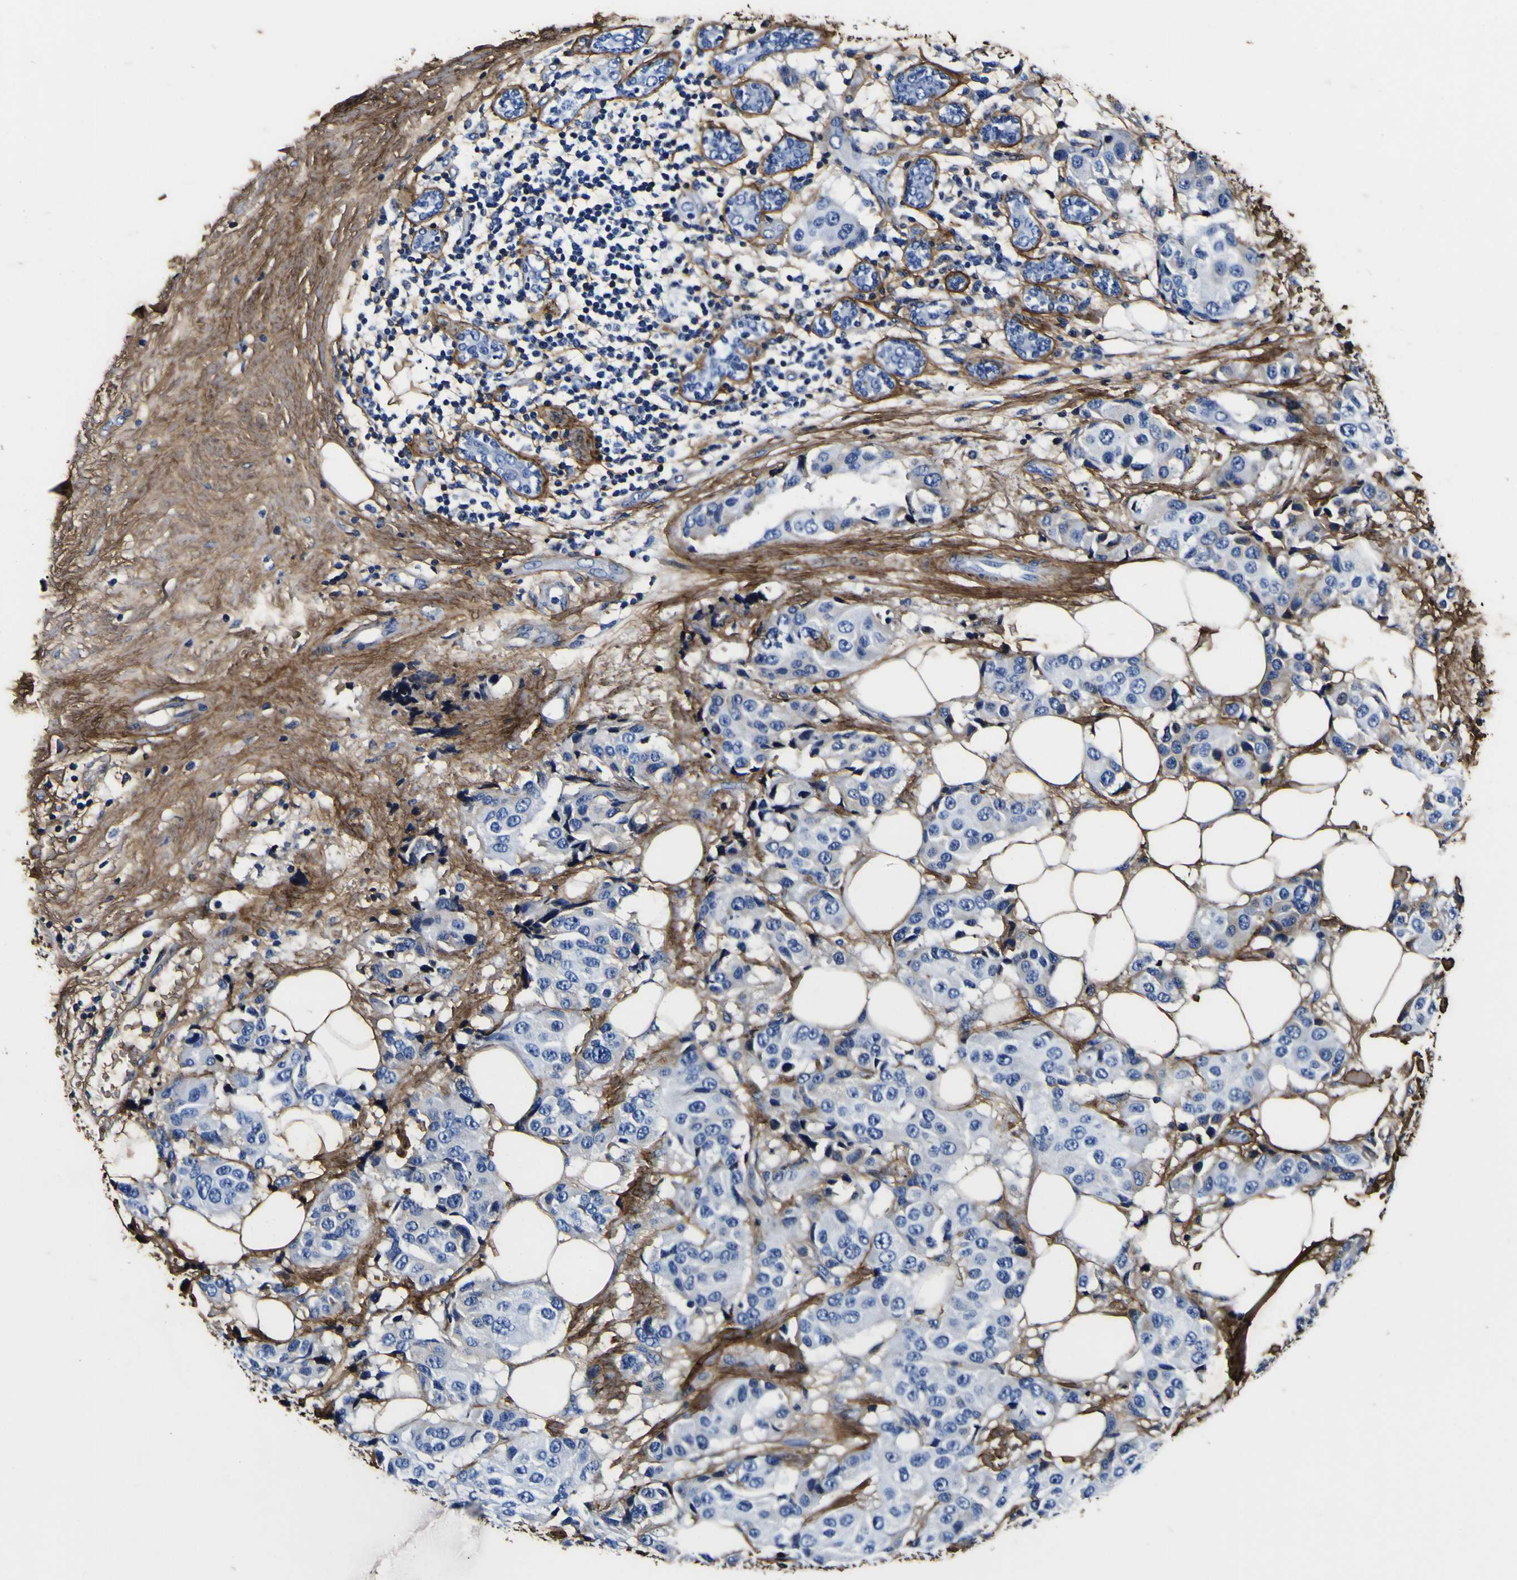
{"staining": {"intensity": "weak", "quantity": "<25%", "location": "cytoplasmic/membranous"}, "tissue": "breast cancer", "cell_type": "Tumor cells", "image_type": "cancer", "snomed": [{"axis": "morphology", "description": "Normal tissue, NOS"}, {"axis": "morphology", "description": "Duct carcinoma"}, {"axis": "topography", "description": "Breast"}], "caption": "High power microscopy image of an immunohistochemistry histopathology image of breast cancer (infiltrating ductal carcinoma), revealing no significant expression in tumor cells.", "gene": "POSTN", "patient": {"sex": "female", "age": 39}}